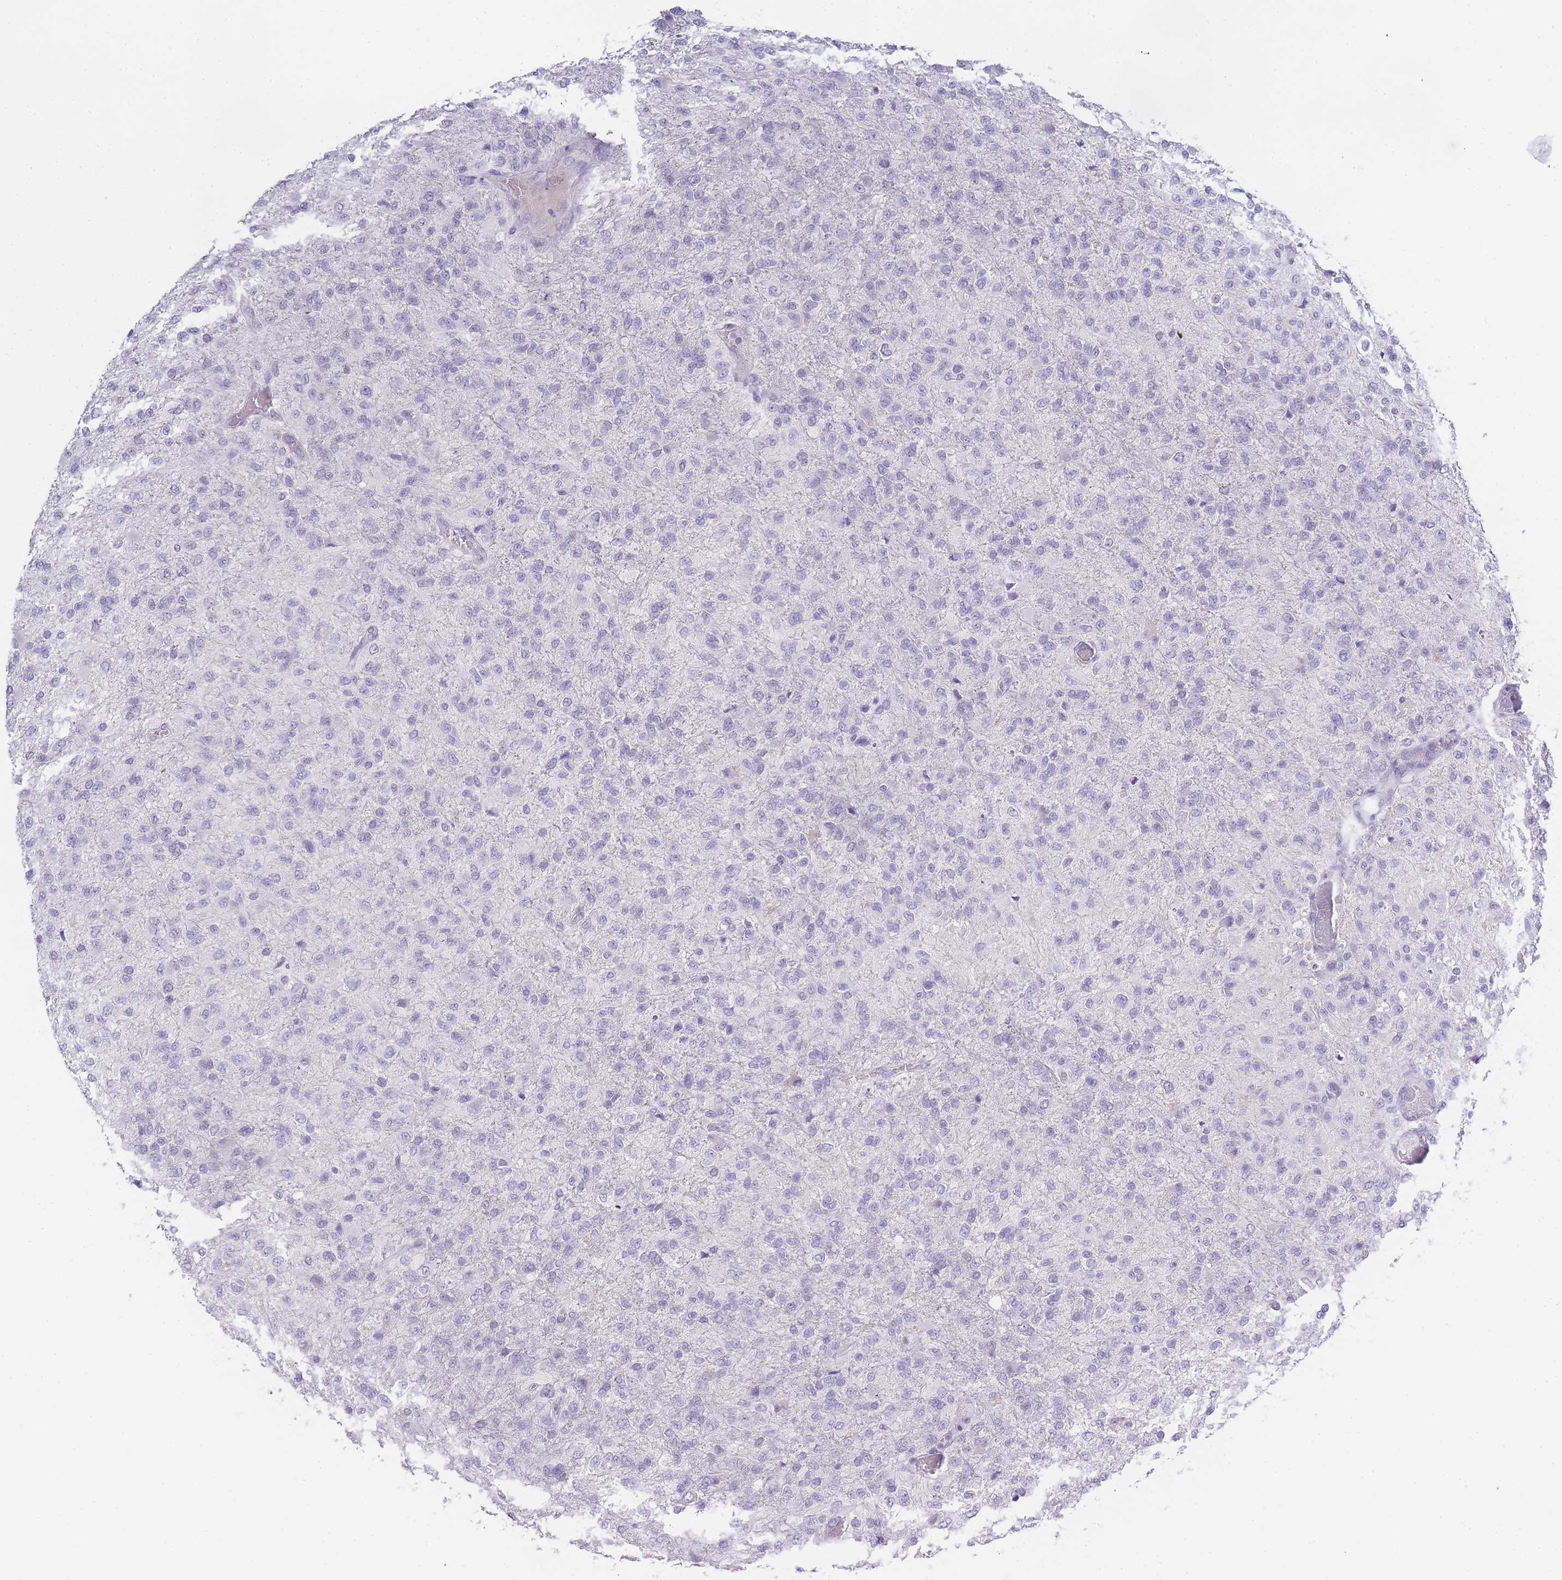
{"staining": {"intensity": "negative", "quantity": "none", "location": "none"}, "tissue": "glioma", "cell_type": "Tumor cells", "image_type": "cancer", "snomed": [{"axis": "morphology", "description": "Glioma, malignant, High grade"}, {"axis": "topography", "description": "Brain"}], "caption": "Malignant high-grade glioma was stained to show a protein in brown. There is no significant staining in tumor cells.", "gene": "INS", "patient": {"sex": "female", "age": 74}}